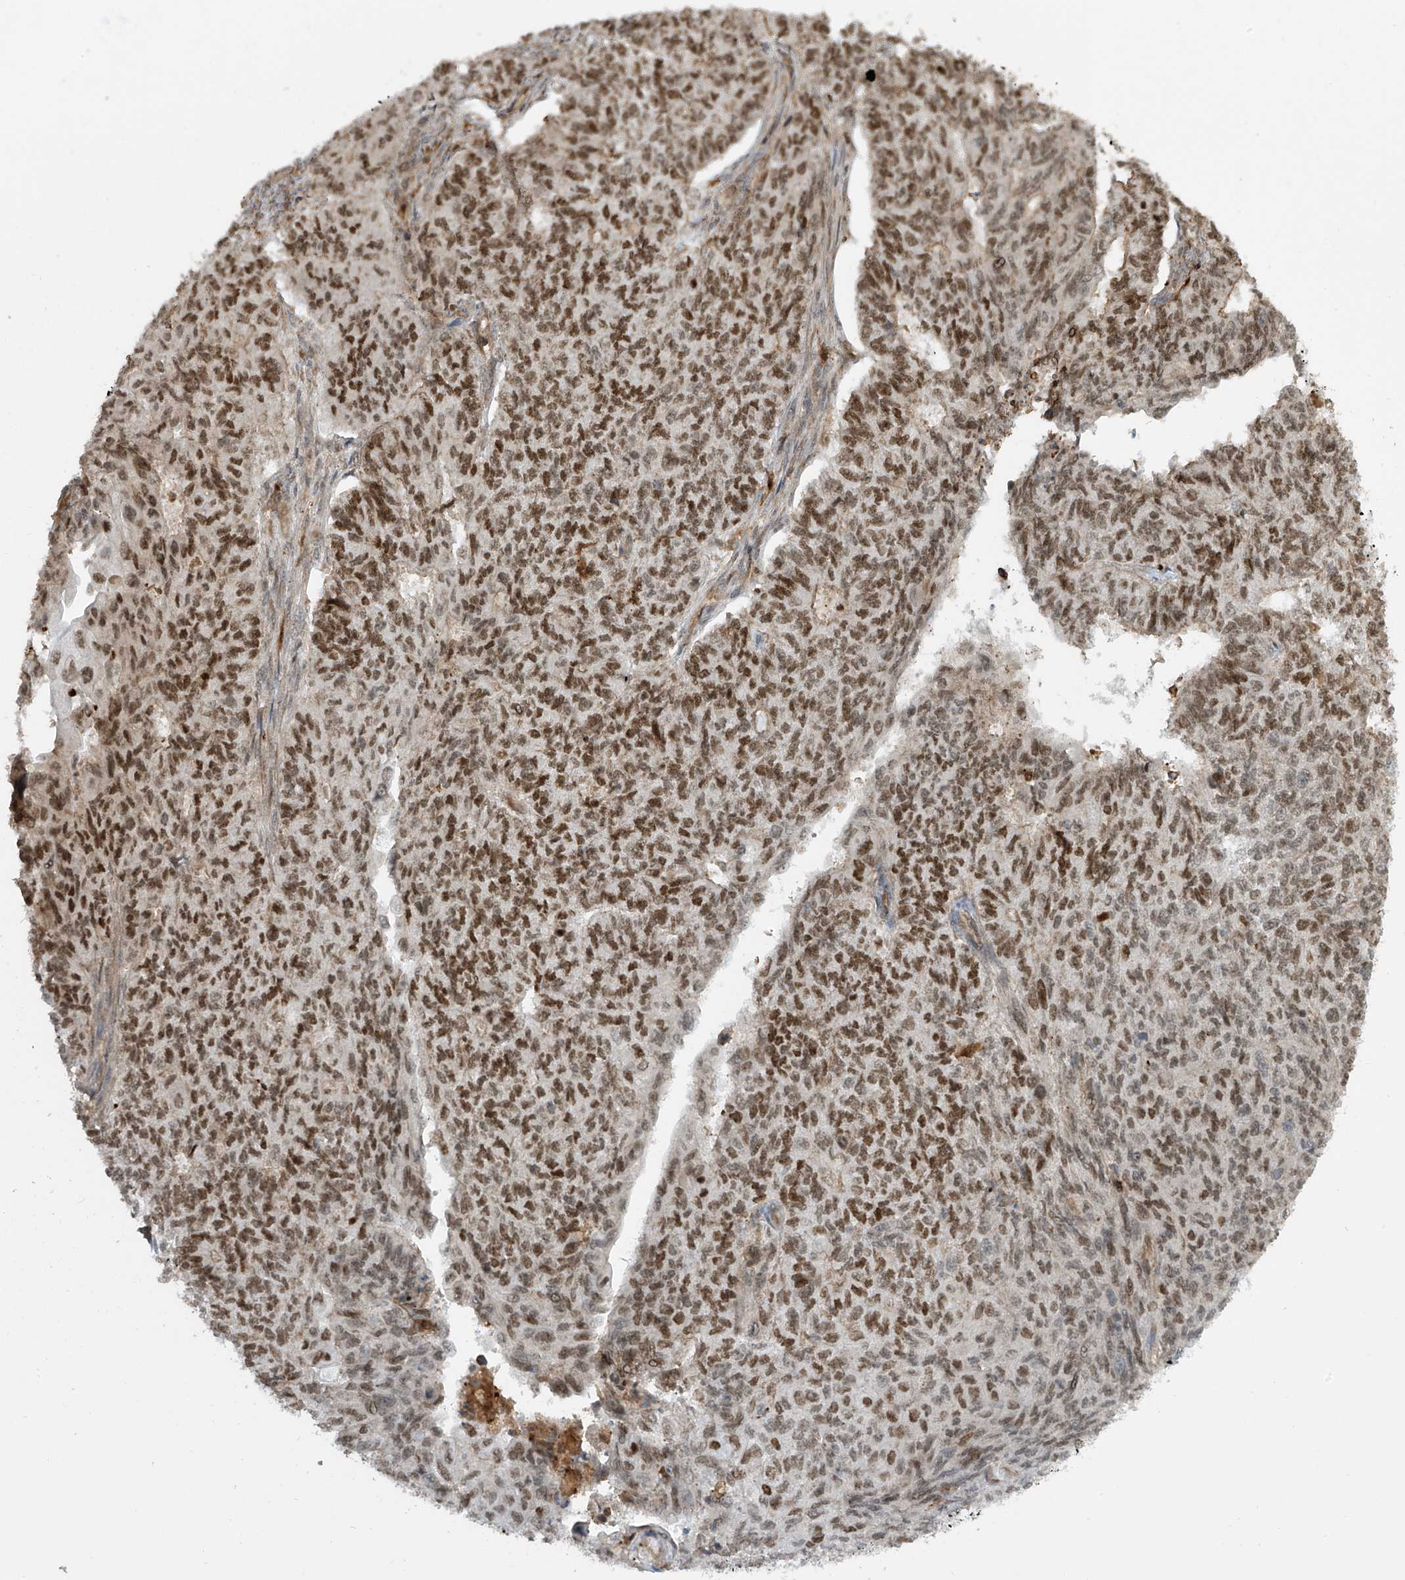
{"staining": {"intensity": "moderate", "quantity": ">75%", "location": "nuclear"}, "tissue": "endometrial cancer", "cell_type": "Tumor cells", "image_type": "cancer", "snomed": [{"axis": "morphology", "description": "Adenocarcinoma, NOS"}, {"axis": "topography", "description": "Endometrium"}], "caption": "The micrograph exhibits immunohistochemical staining of endometrial cancer (adenocarcinoma). There is moderate nuclear positivity is appreciated in approximately >75% of tumor cells.", "gene": "ATAD2B", "patient": {"sex": "female", "age": 32}}